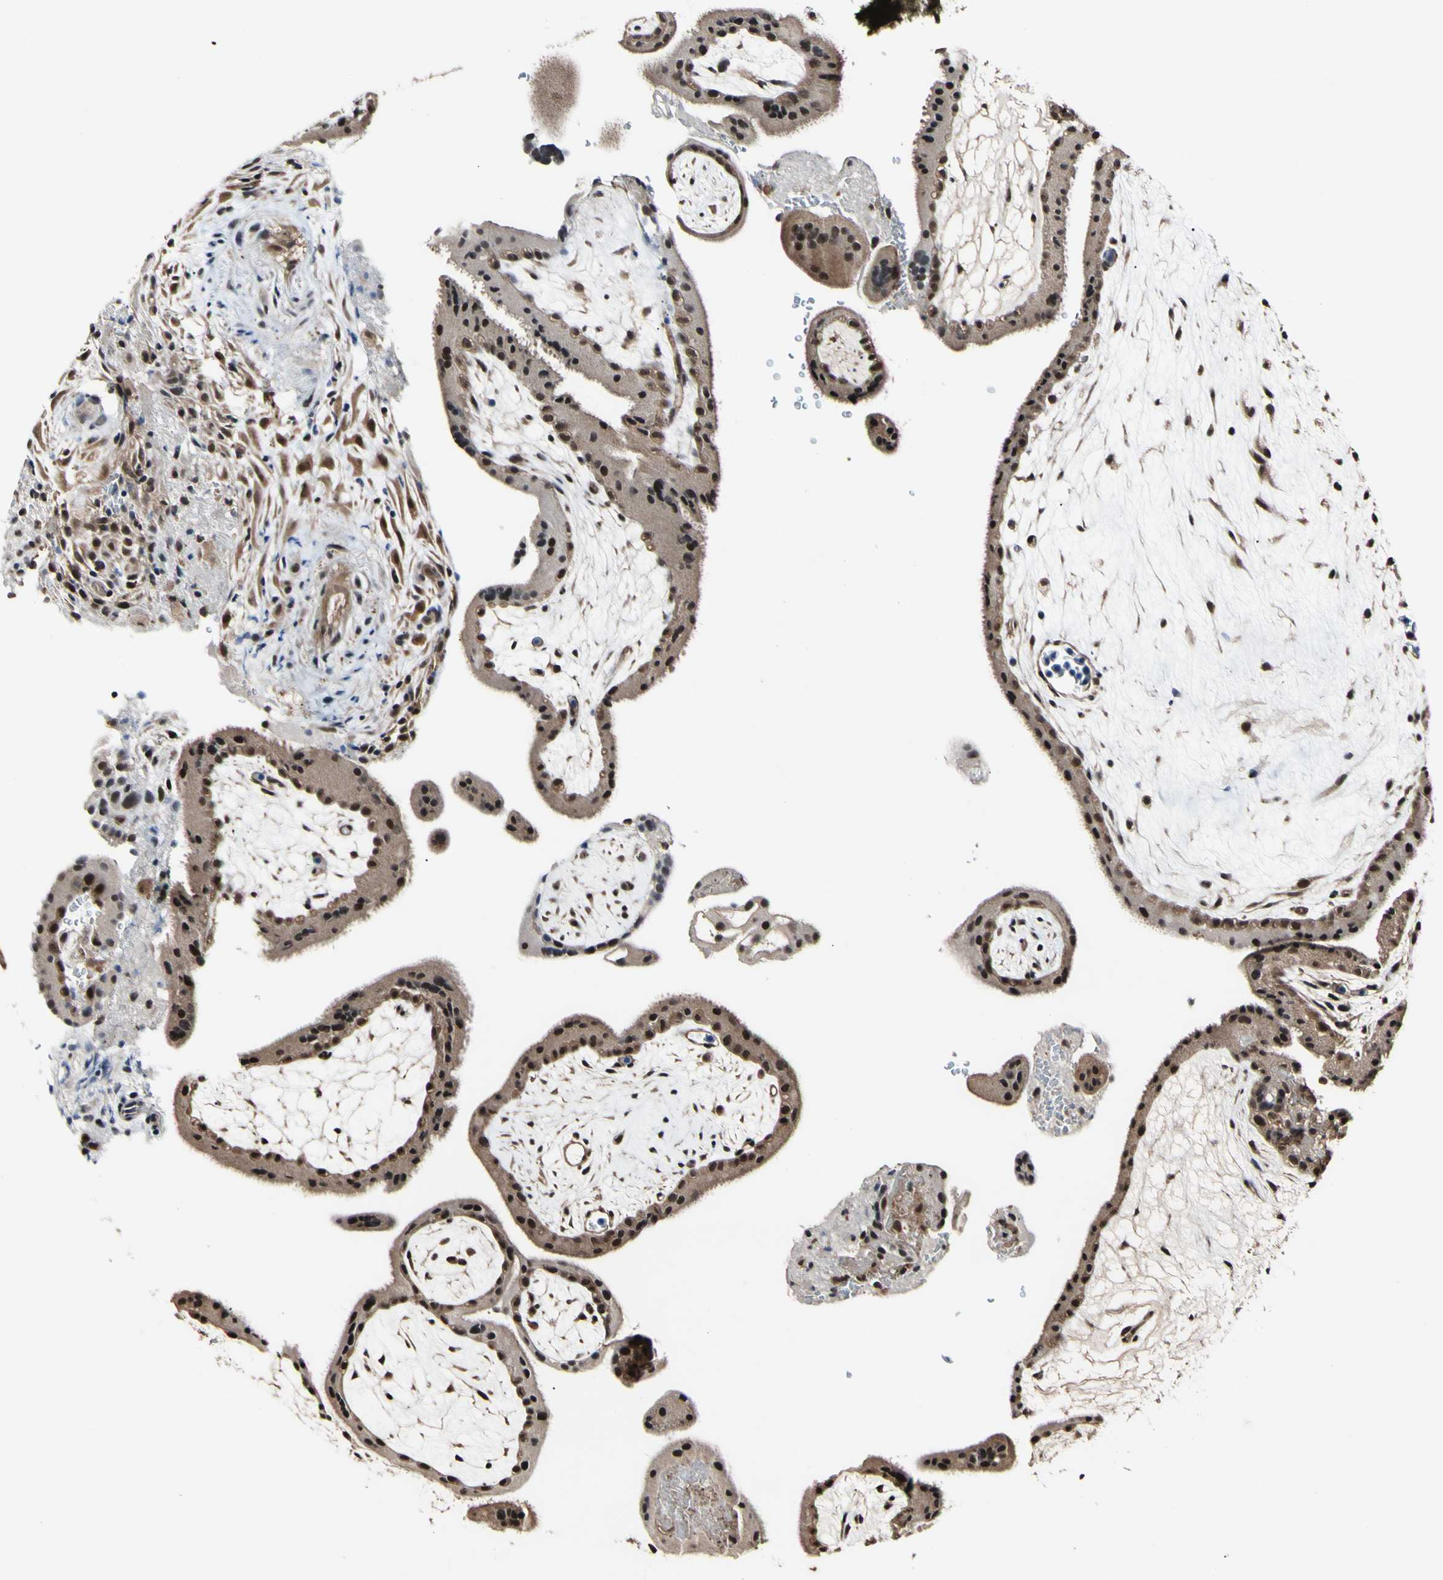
{"staining": {"intensity": "weak", "quantity": ">75%", "location": "cytoplasmic/membranous,nuclear"}, "tissue": "placenta", "cell_type": "Trophoblastic cells", "image_type": "normal", "snomed": [{"axis": "morphology", "description": "Normal tissue, NOS"}, {"axis": "topography", "description": "Placenta"}], "caption": "A brown stain labels weak cytoplasmic/membranous,nuclear expression of a protein in trophoblastic cells of normal human placenta.", "gene": "PSMD10", "patient": {"sex": "female", "age": 19}}